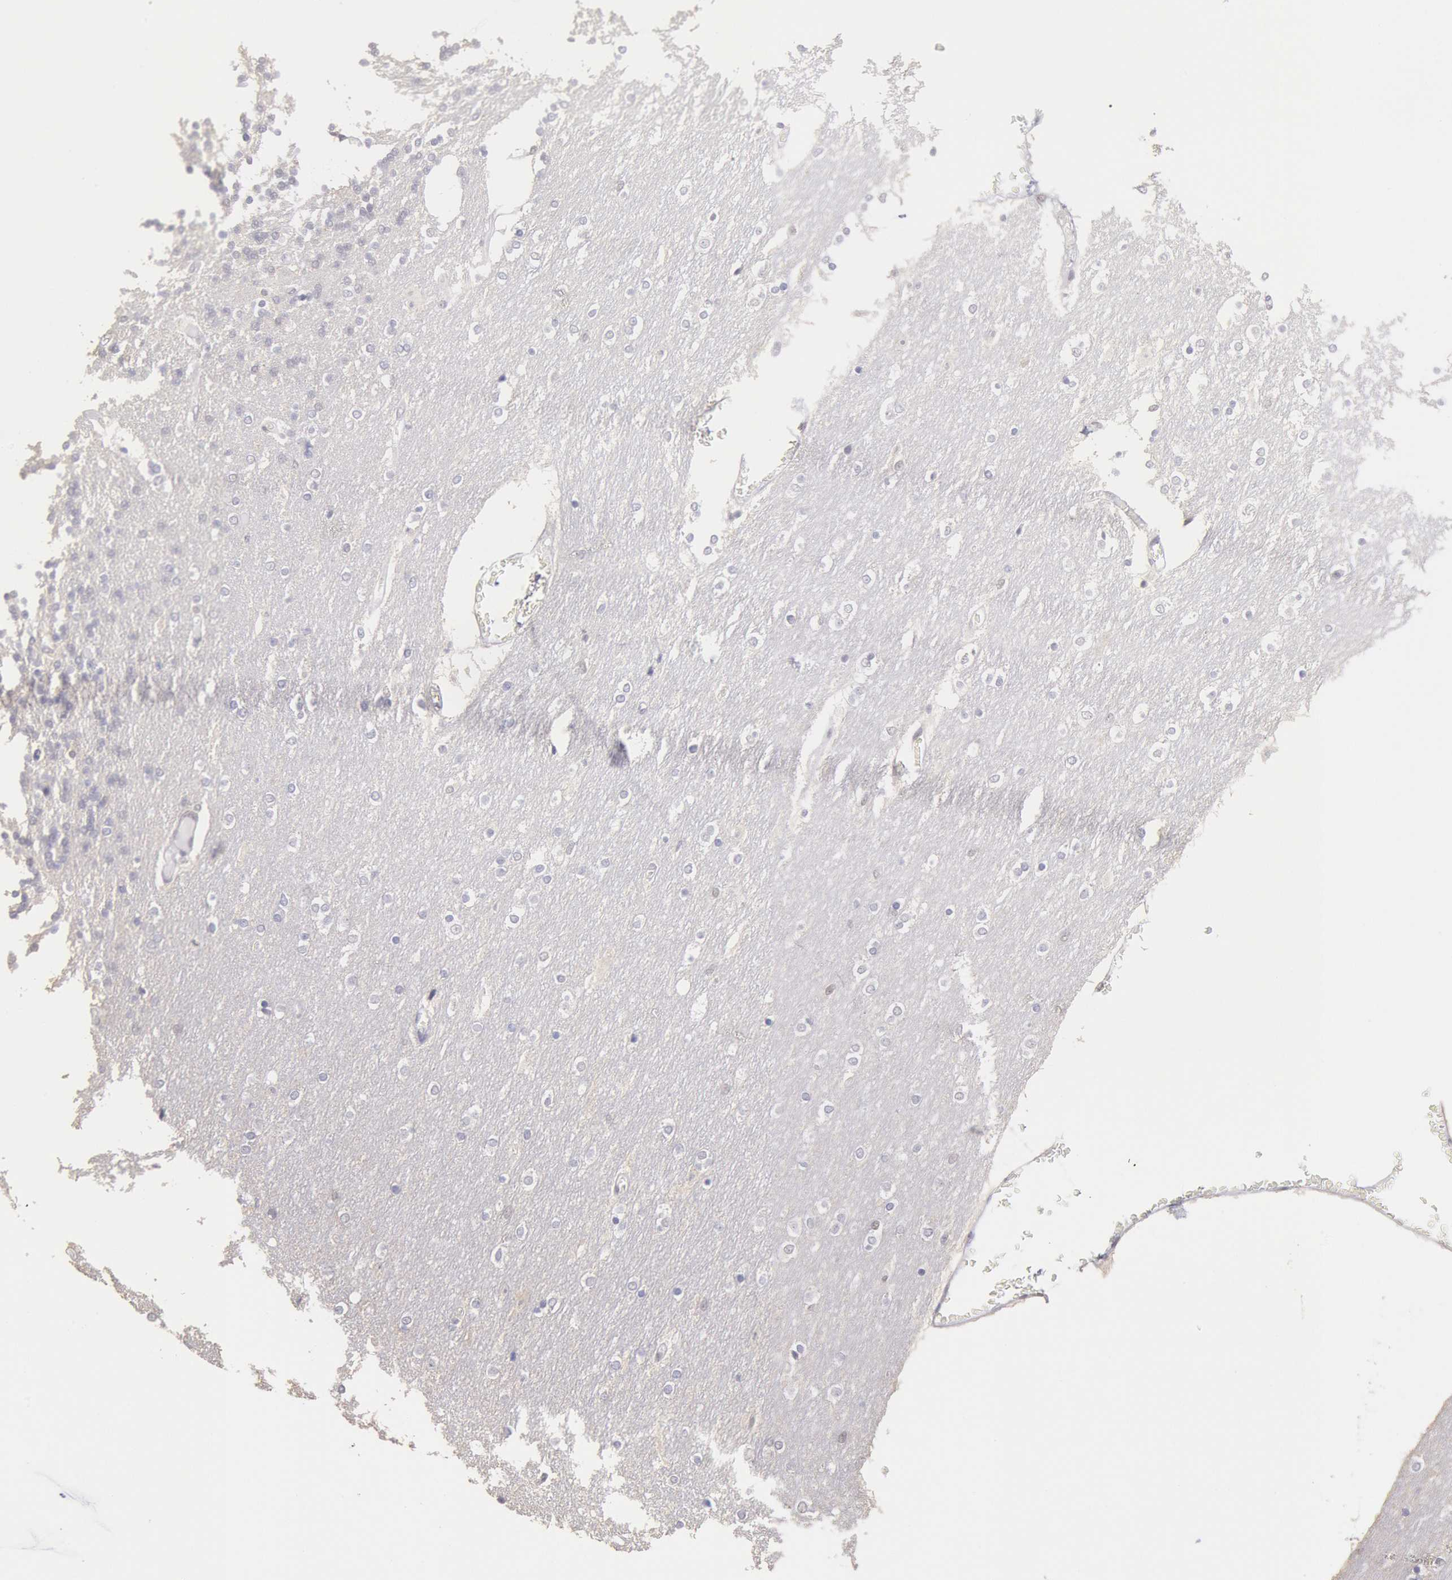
{"staining": {"intensity": "negative", "quantity": "none", "location": "none"}, "tissue": "cerebellum", "cell_type": "Cells in granular layer", "image_type": "normal", "snomed": [{"axis": "morphology", "description": "Normal tissue, NOS"}, {"axis": "topography", "description": "Cerebellum"}], "caption": "Immunohistochemistry photomicrograph of normal cerebellum: human cerebellum stained with DAB (3,3'-diaminobenzidine) demonstrates no significant protein staining in cells in granular layer. (Brightfield microscopy of DAB immunohistochemistry (IHC) at high magnification).", "gene": "MYH6", "patient": {"sex": "female", "age": 54}}